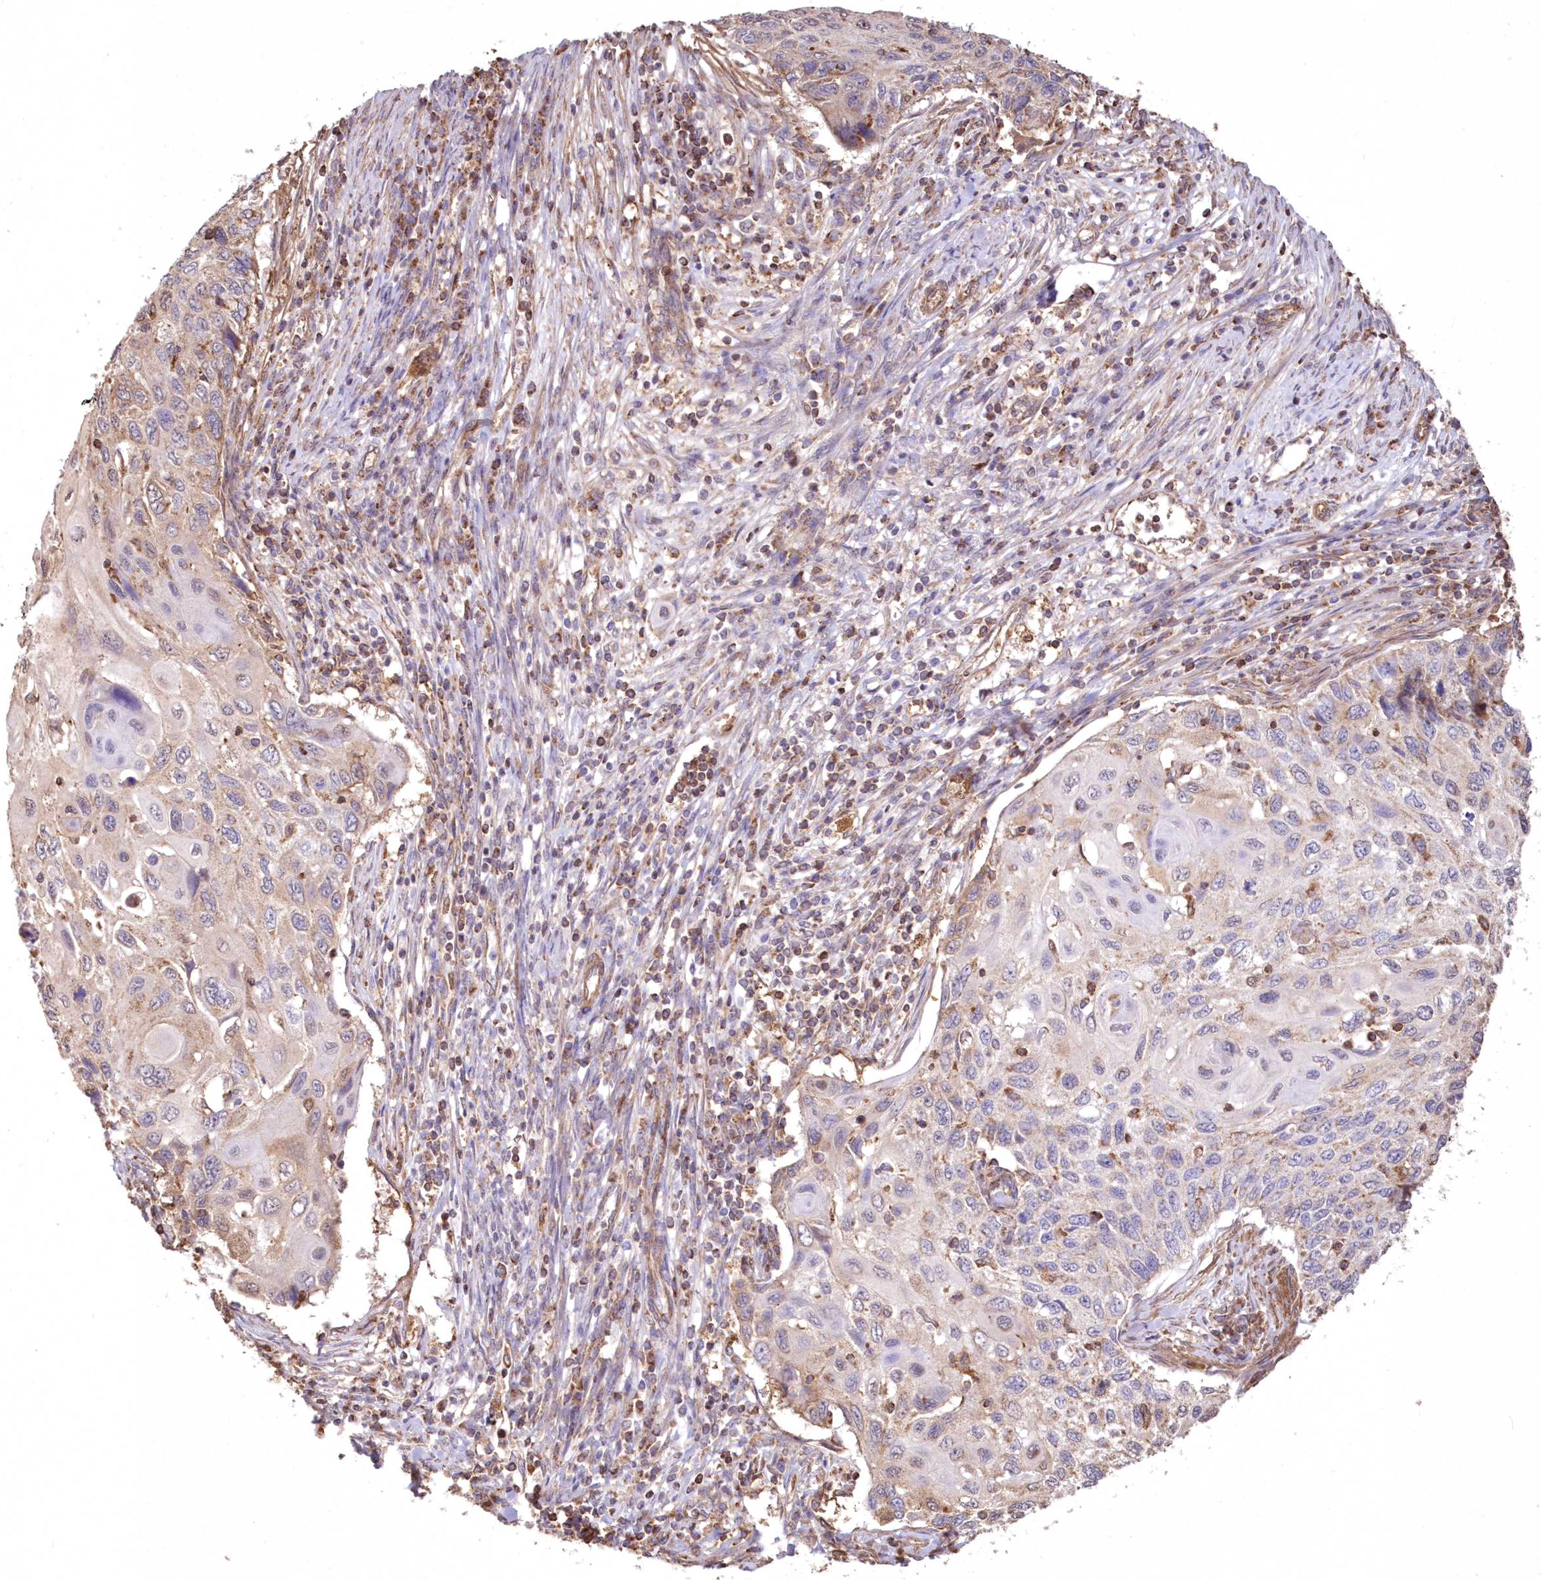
{"staining": {"intensity": "negative", "quantity": "none", "location": "none"}, "tissue": "cervical cancer", "cell_type": "Tumor cells", "image_type": "cancer", "snomed": [{"axis": "morphology", "description": "Squamous cell carcinoma, NOS"}, {"axis": "topography", "description": "Cervix"}], "caption": "High magnification brightfield microscopy of squamous cell carcinoma (cervical) stained with DAB (3,3'-diaminobenzidine) (brown) and counterstained with hematoxylin (blue): tumor cells show no significant staining.", "gene": "TMEM139", "patient": {"sex": "female", "age": 70}}